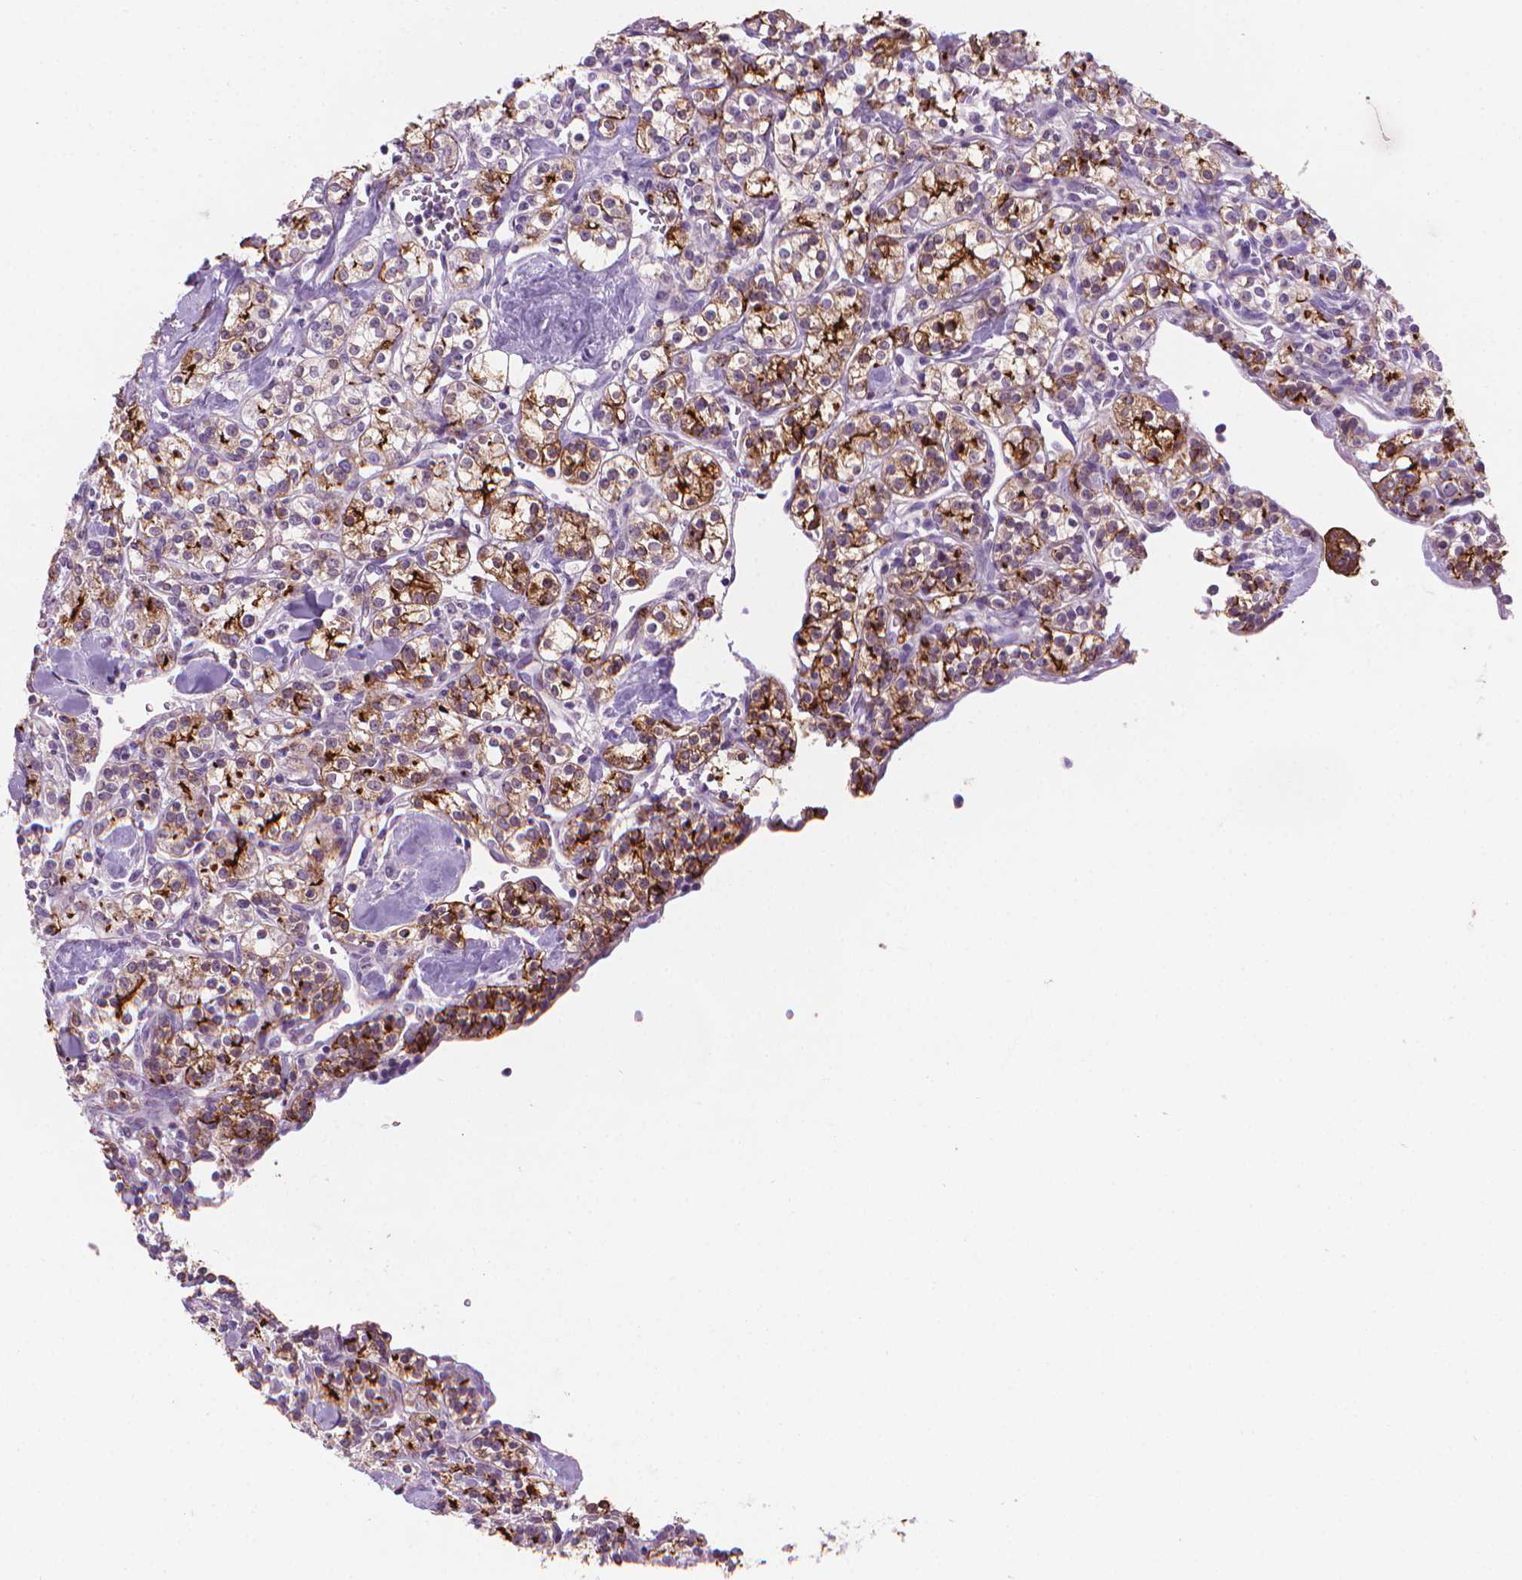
{"staining": {"intensity": "strong", "quantity": "25%-75%", "location": "cytoplasmic/membranous"}, "tissue": "renal cancer", "cell_type": "Tumor cells", "image_type": "cancer", "snomed": [{"axis": "morphology", "description": "Adenocarcinoma, NOS"}, {"axis": "topography", "description": "Kidney"}], "caption": "Strong cytoplasmic/membranous expression is present in approximately 25%-75% of tumor cells in adenocarcinoma (renal). (Brightfield microscopy of DAB IHC at high magnification).", "gene": "MUC1", "patient": {"sex": "male", "age": 77}}